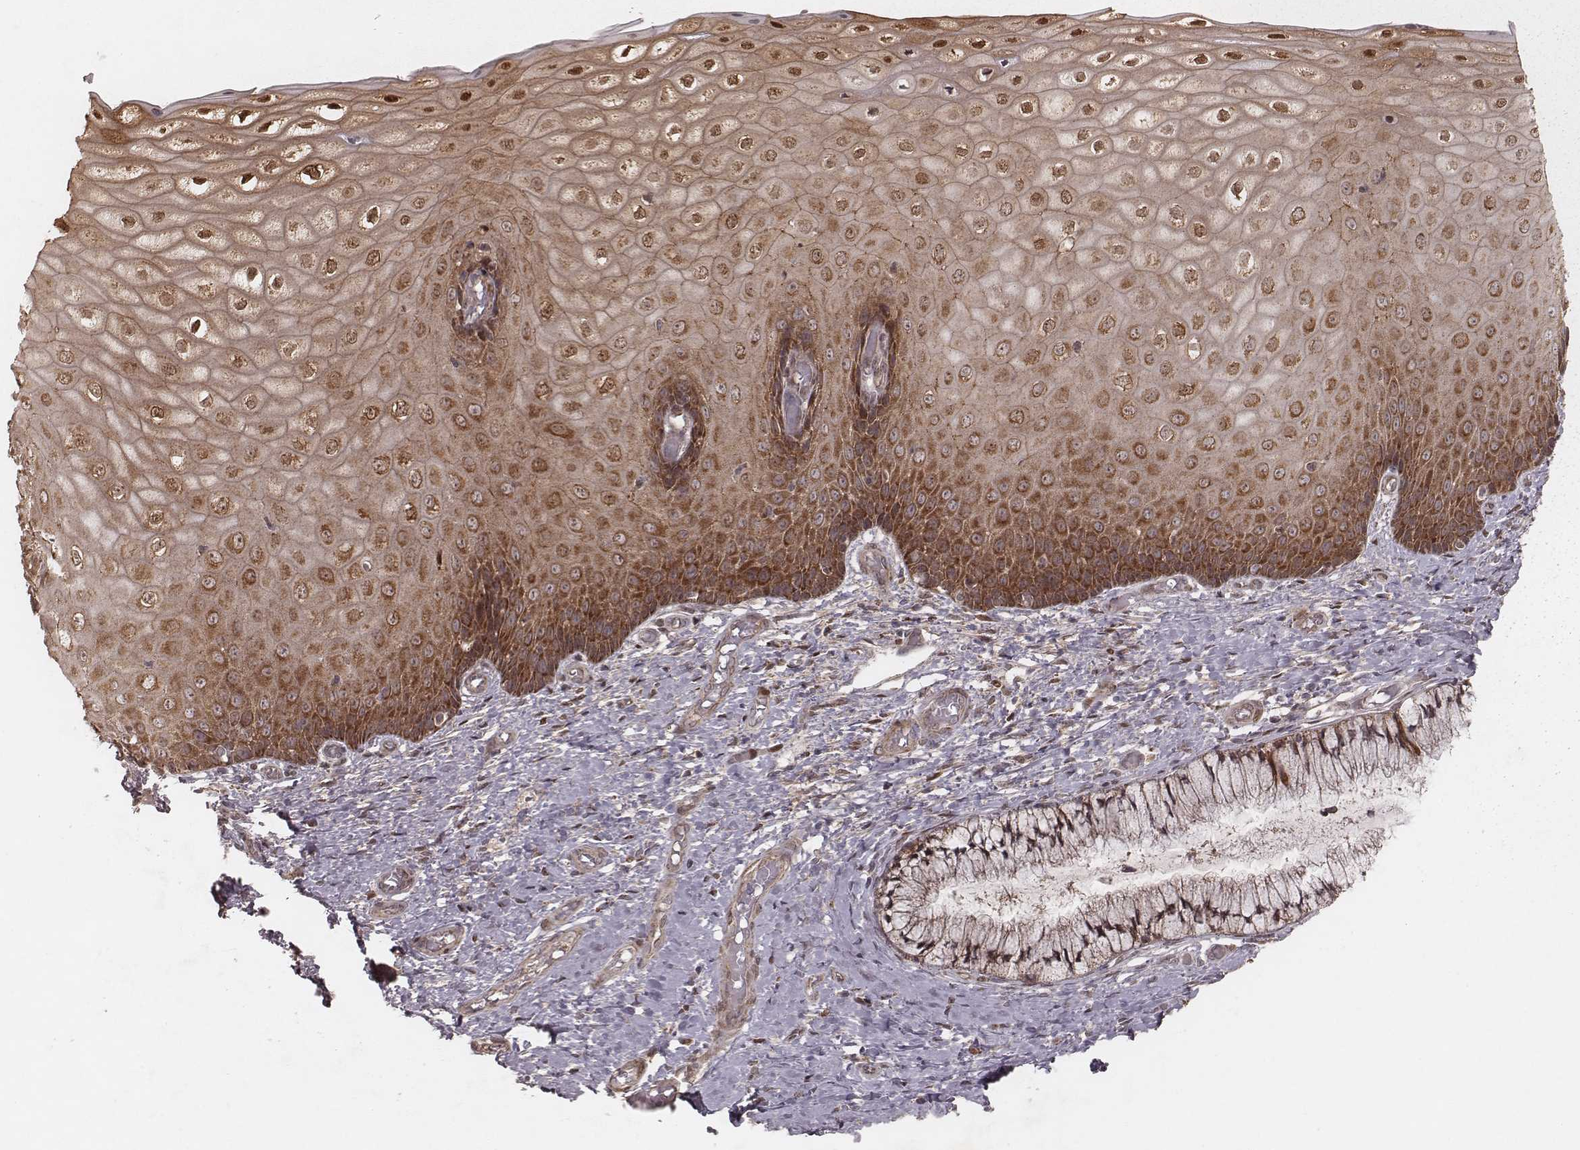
{"staining": {"intensity": "moderate", "quantity": ">75%", "location": "cytoplasmic/membranous"}, "tissue": "cervix", "cell_type": "Glandular cells", "image_type": "normal", "snomed": [{"axis": "morphology", "description": "Normal tissue, NOS"}, {"axis": "topography", "description": "Cervix"}], "caption": "Immunohistochemical staining of unremarkable human cervix reveals >75% levels of moderate cytoplasmic/membranous protein positivity in about >75% of glandular cells.", "gene": "NDUFA7", "patient": {"sex": "female", "age": 37}}